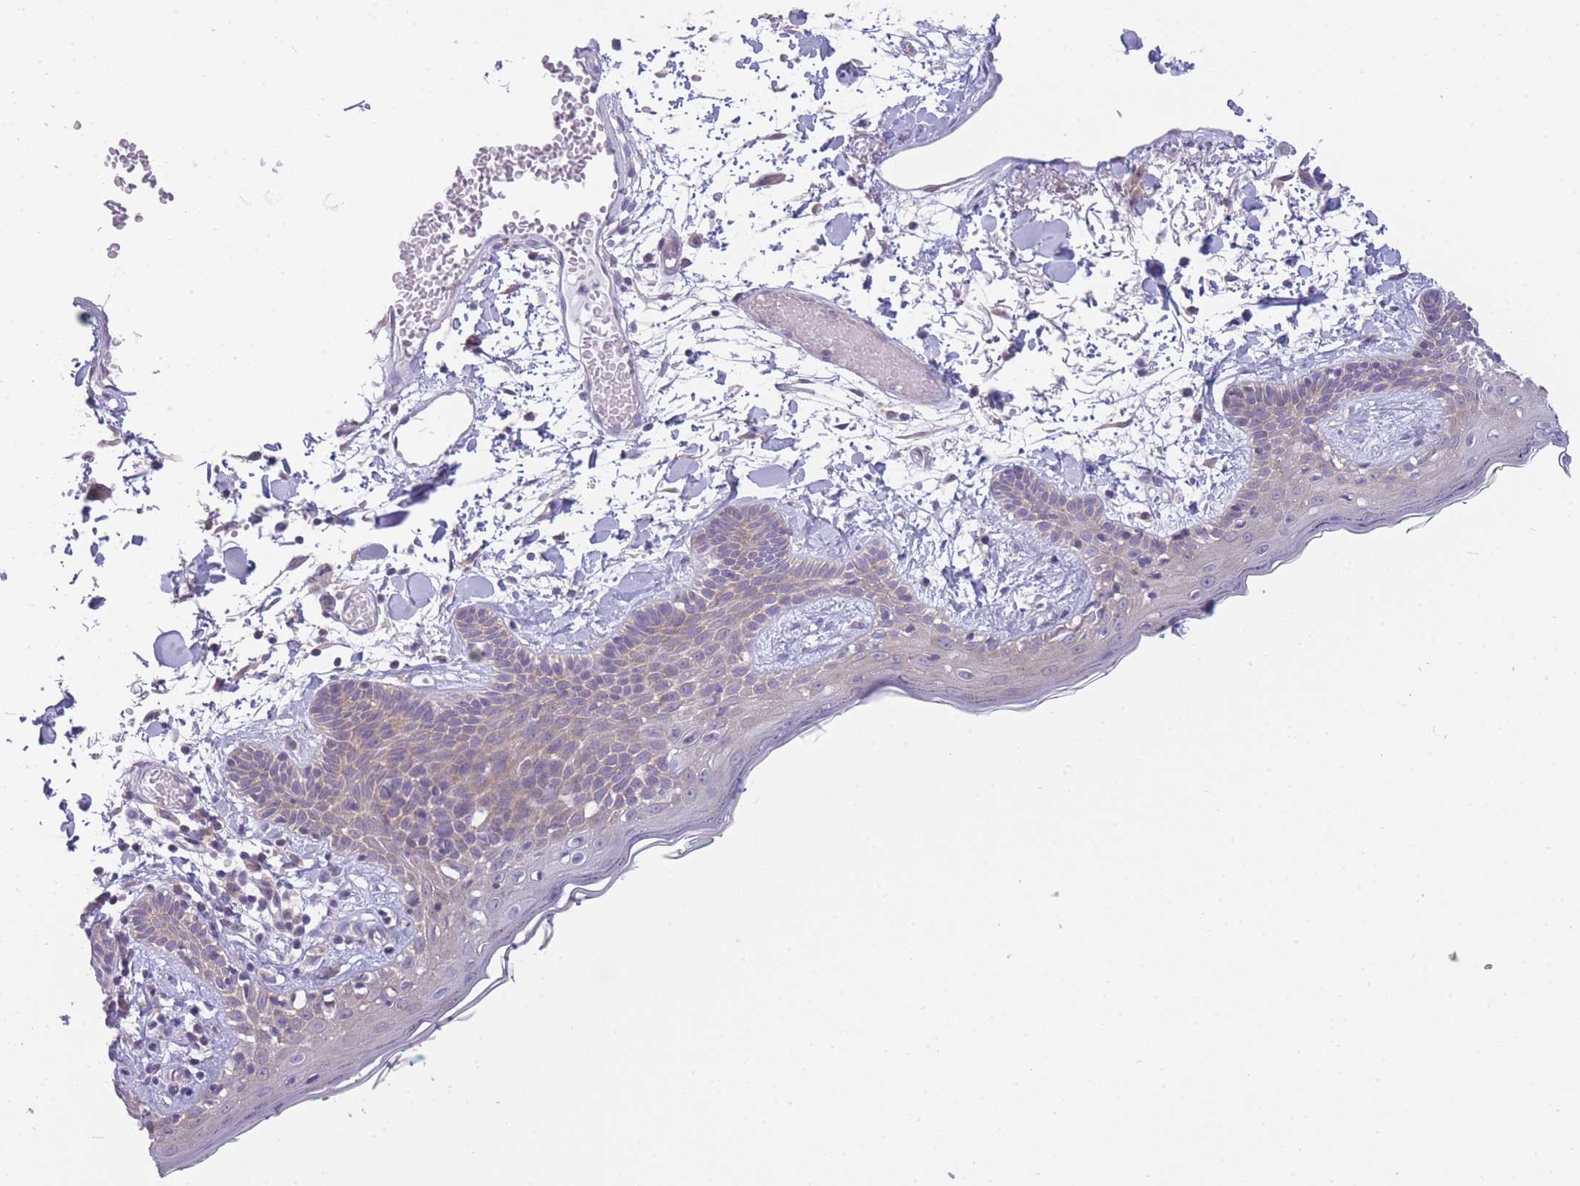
{"staining": {"intensity": "negative", "quantity": "none", "location": "none"}, "tissue": "skin", "cell_type": "Fibroblasts", "image_type": "normal", "snomed": [{"axis": "morphology", "description": "Normal tissue, NOS"}, {"axis": "topography", "description": "Skin"}], "caption": "A high-resolution image shows immunohistochemistry staining of unremarkable skin, which shows no significant staining in fibroblasts. Nuclei are stained in blue.", "gene": "PFDN6", "patient": {"sex": "male", "age": 79}}